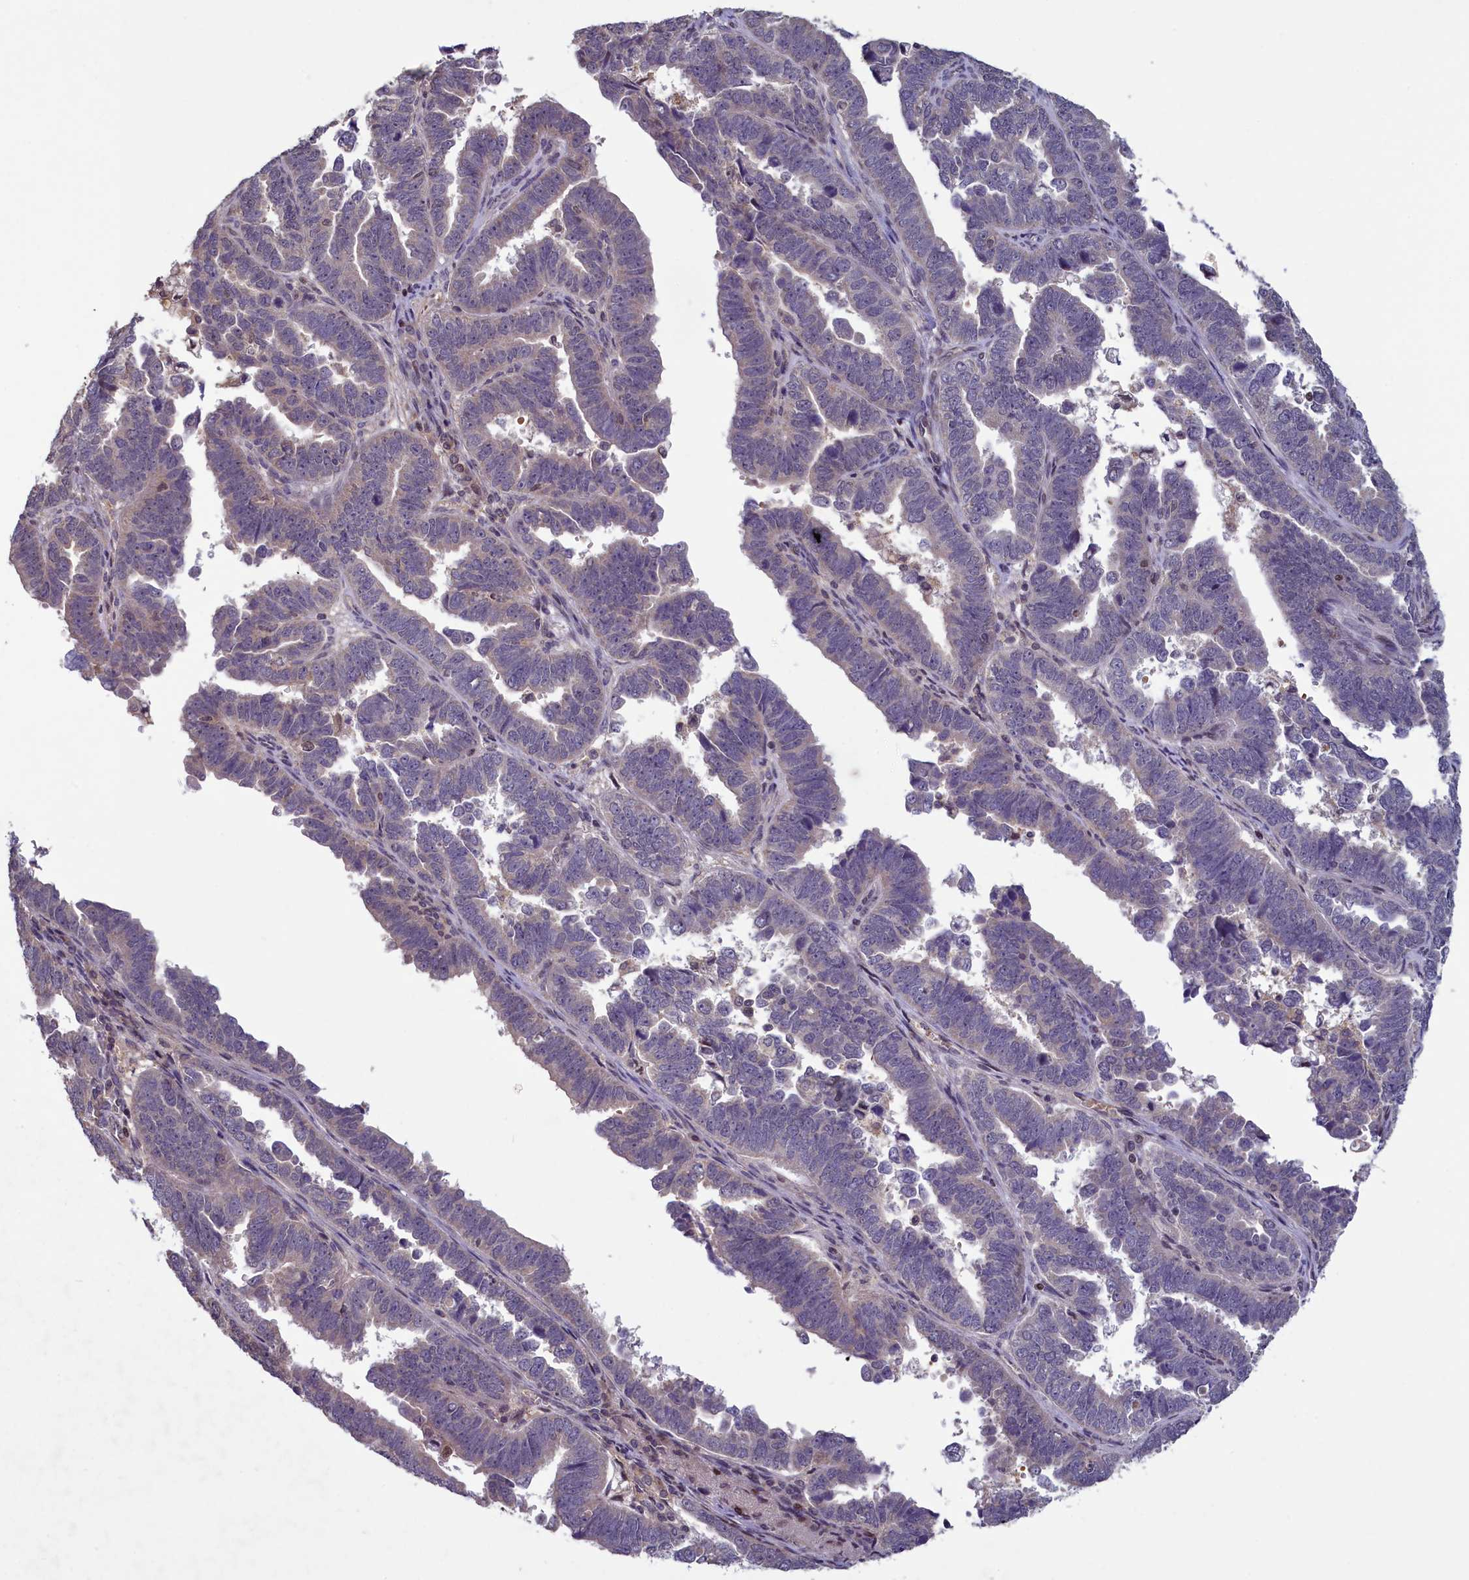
{"staining": {"intensity": "negative", "quantity": "none", "location": "none"}, "tissue": "endometrial cancer", "cell_type": "Tumor cells", "image_type": "cancer", "snomed": [{"axis": "morphology", "description": "Adenocarcinoma, NOS"}, {"axis": "topography", "description": "Endometrium"}], "caption": "High magnification brightfield microscopy of endometrial cancer (adenocarcinoma) stained with DAB (brown) and counterstained with hematoxylin (blue): tumor cells show no significant staining.", "gene": "NUBP1", "patient": {"sex": "female", "age": 75}}